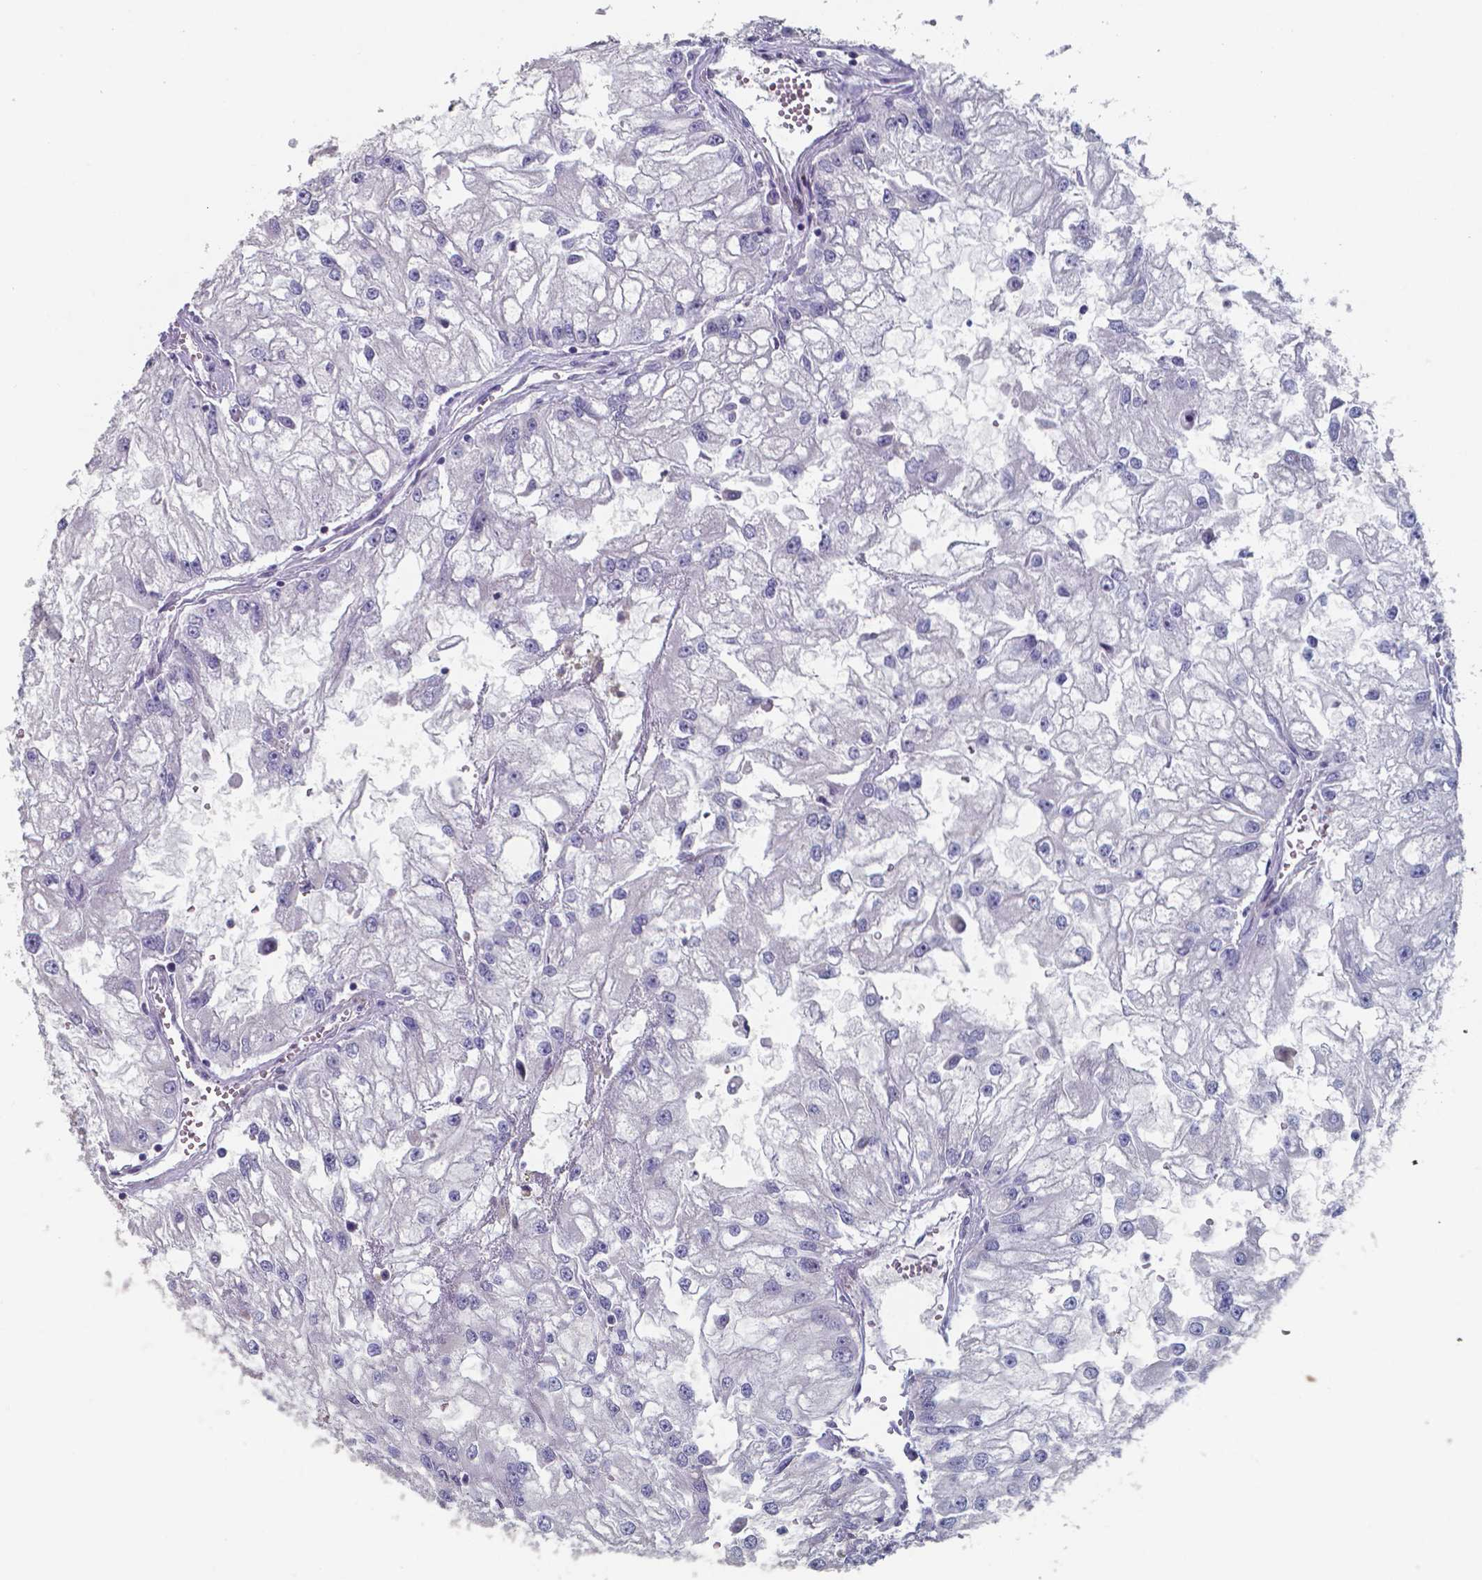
{"staining": {"intensity": "negative", "quantity": "none", "location": "none"}, "tissue": "renal cancer", "cell_type": "Tumor cells", "image_type": "cancer", "snomed": [{"axis": "morphology", "description": "Adenocarcinoma, NOS"}, {"axis": "topography", "description": "Kidney"}], "caption": "An IHC photomicrograph of renal adenocarcinoma is shown. There is no staining in tumor cells of renal adenocarcinoma.", "gene": "PLA2R1", "patient": {"sex": "male", "age": 59}}